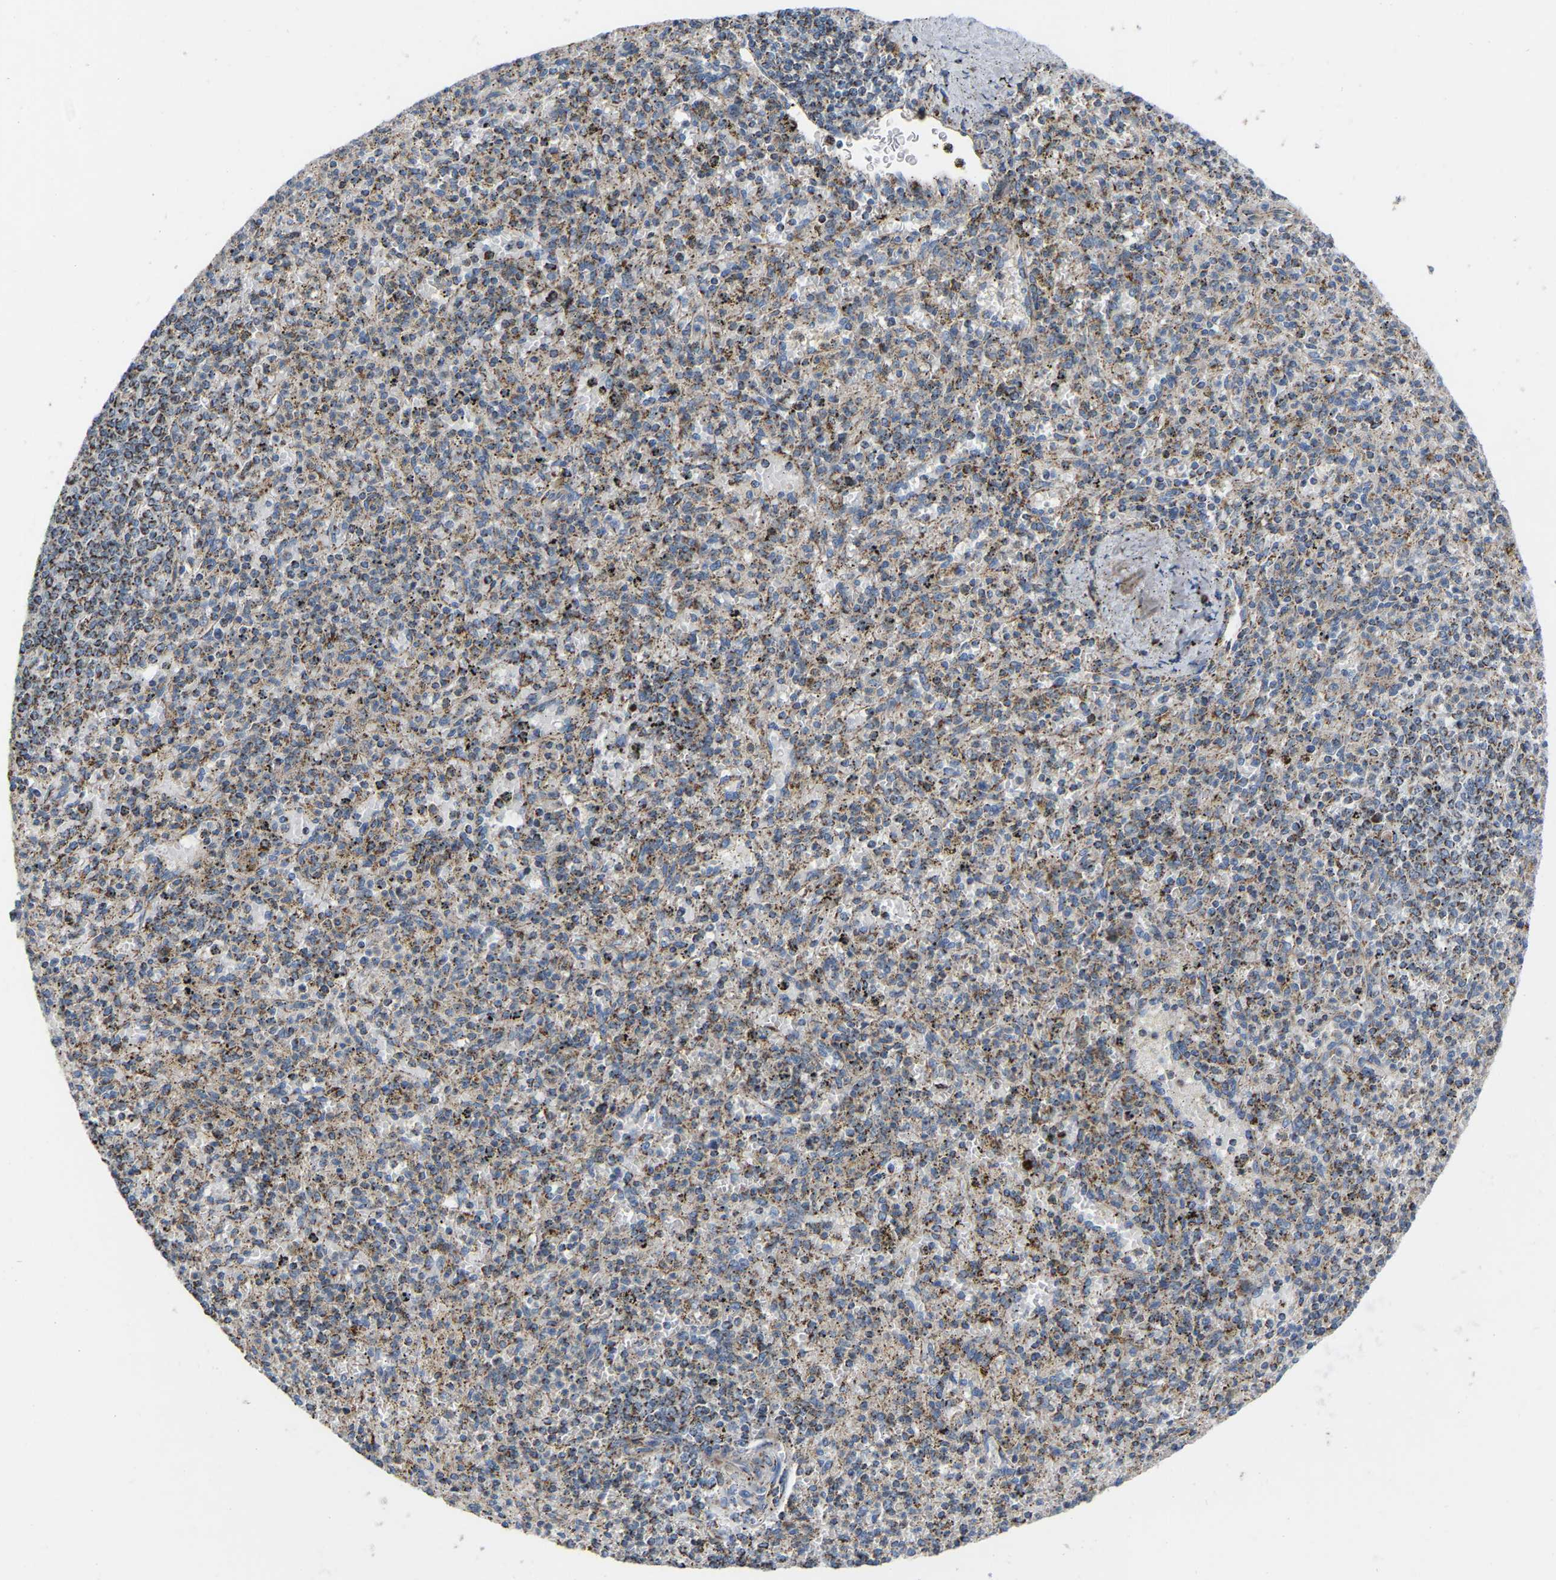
{"staining": {"intensity": "moderate", "quantity": "<25%", "location": "cytoplasmic/membranous"}, "tissue": "spleen", "cell_type": "Cells in red pulp", "image_type": "normal", "snomed": [{"axis": "morphology", "description": "Normal tissue, NOS"}, {"axis": "topography", "description": "Spleen"}], "caption": "DAB (3,3'-diaminobenzidine) immunohistochemical staining of unremarkable human spleen reveals moderate cytoplasmic/membranous protein staining in about <25% of cells in red pulp.", "gene": "CBLB", "patient": {"sex": "male", "age": 72}}